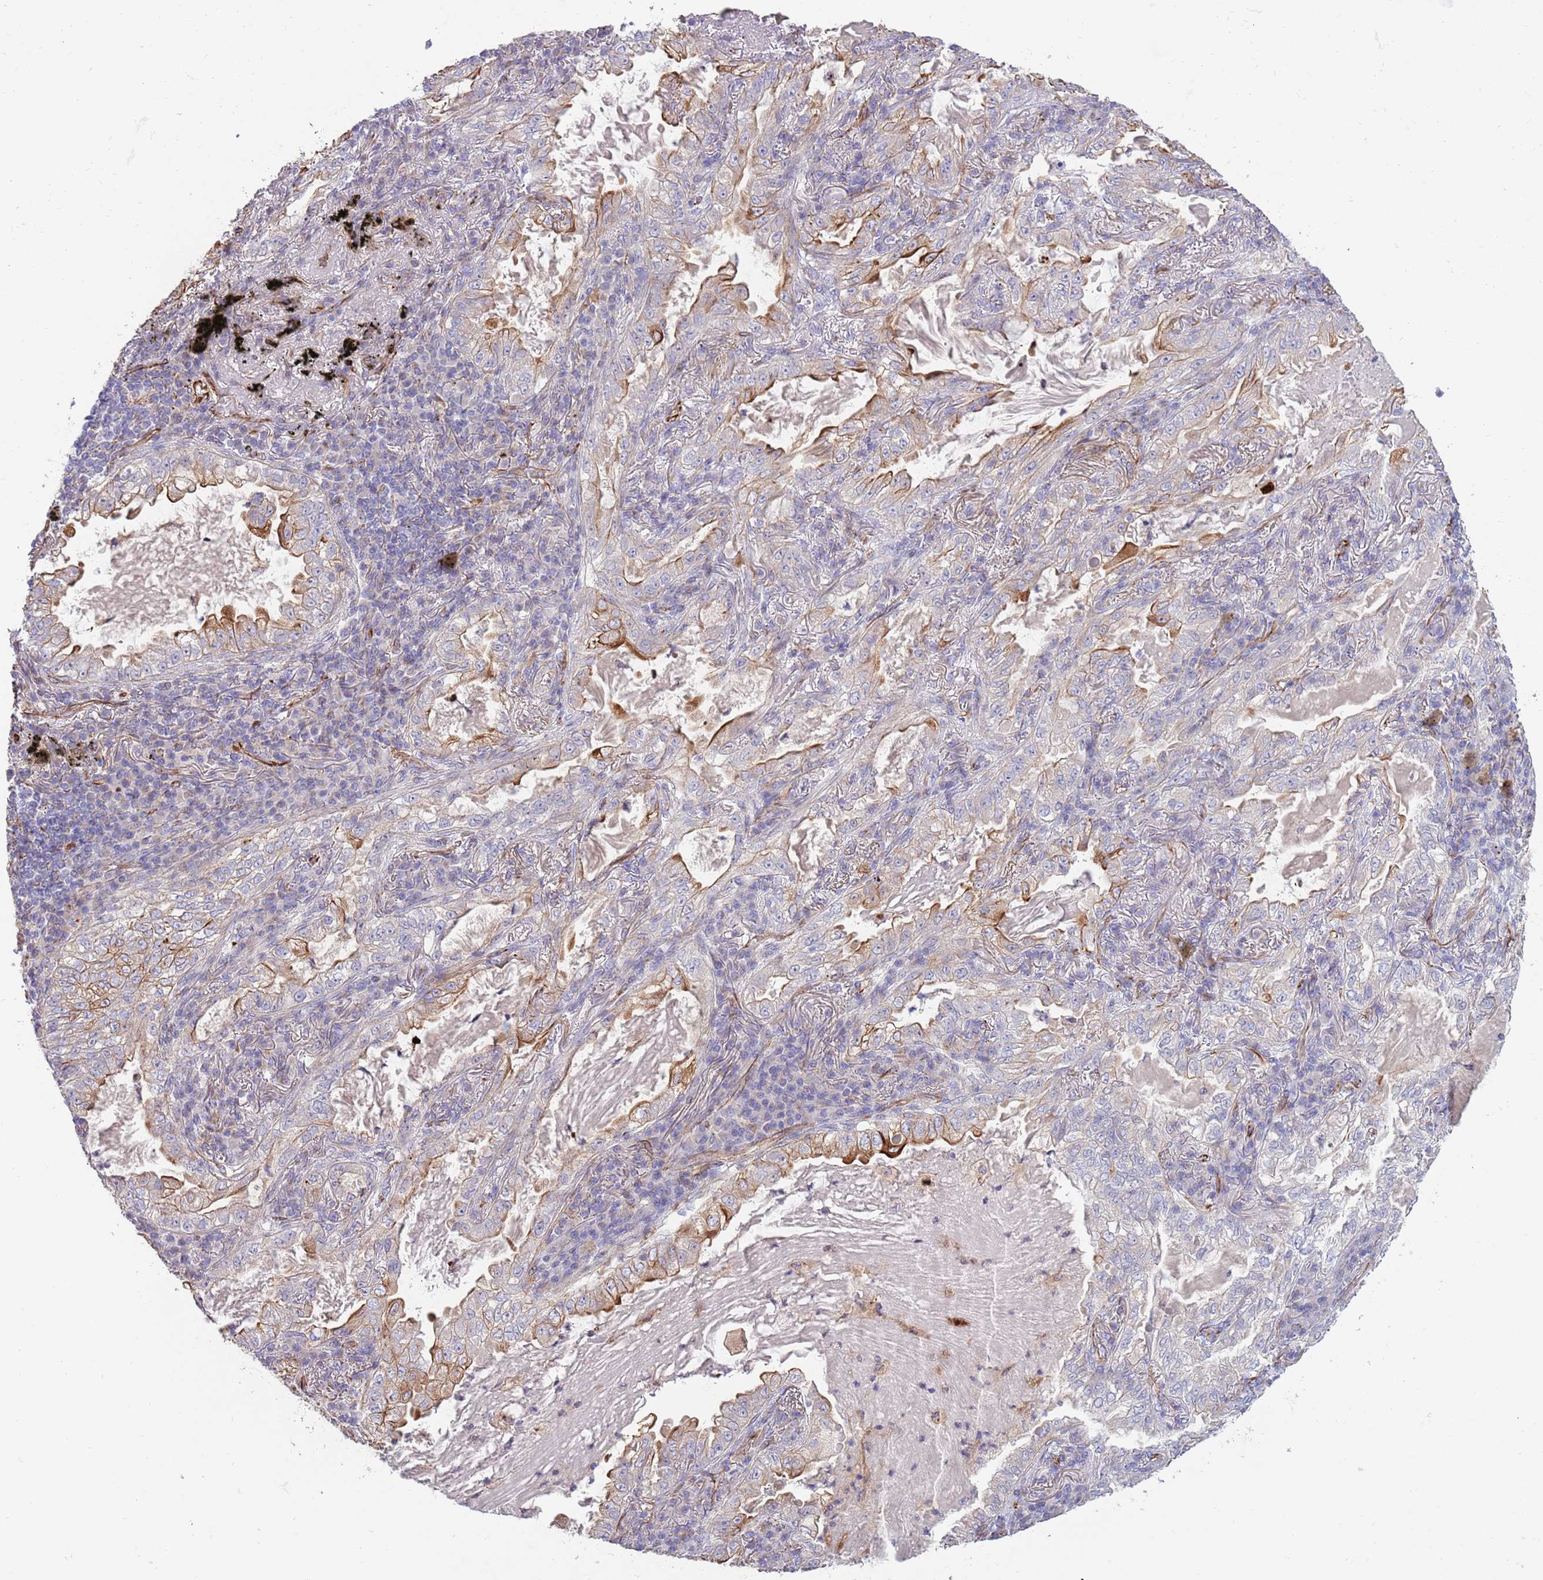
{"staining": {"intensity": "moderate", "quantity": "25%-75%", "location": "cytoplasmic/membranous"}, "tissue": "lung cancer", "cell_type": "Tumor cells", "image_type": "cancer", "snomed": [{"axis": "morphology", "description": "Adenocarcinoma, NOS"}, {"axis": "topography", "description": "Lung"}], "caption": "High-magnification brightfield microscopy of lung adenocarcinoma stained with DAB (brown) and counterstained with hematoxylin (blue). tumor cells exhibit moderate cytoplasmic/membranous staining is appreciated in about25%-75% of cells.", "gene": "MOGAT1", "patient": {"sex": "female", "age": 73}}